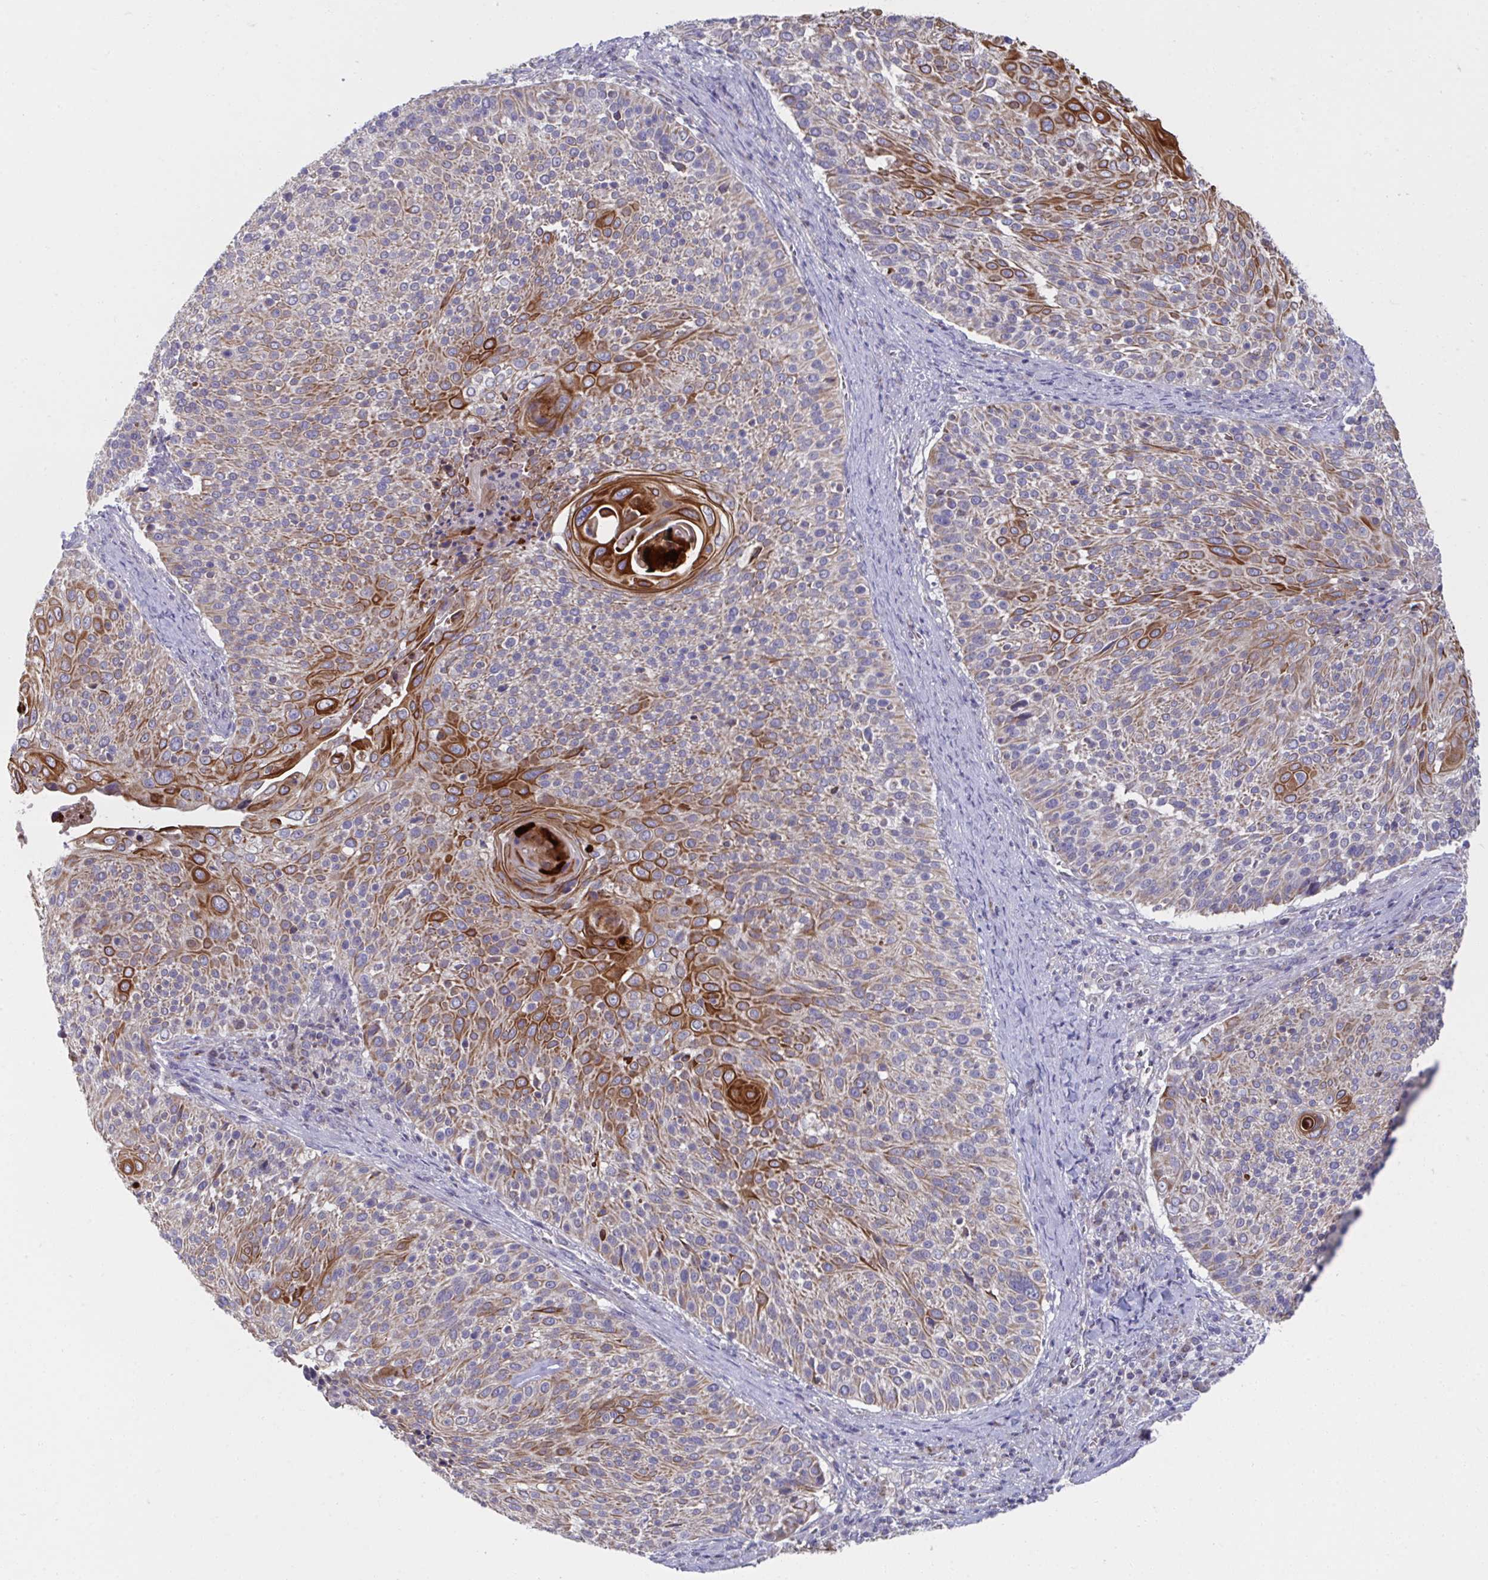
{"staining": {"intensity": "strong", "quantity": "25%-75%", "location": "cytoplasmic/membranous"}, "tissue": "cervical cancer", "cell_type": "Tumor cells", "image_type": "cancer", "snomed": [{"axis": "morphology", "description": "Squamous cell carcinoma, NOS"}, {"axis": "topography", "description": "Cervix"}], "caption": "Immunohistochemistry (IHC) photomicrograph of neoplastic tissue: human cervical cancer stained using immunohistochemistry (IHC) displays high levels of strong protein expression localized specifically in the cytoplasmic/membranous of tumor cells, appearing as a cytoplasmic/membranous brown color.", "gene": "NDUFA7", "patient": {"sex": "female", "age": 31}}